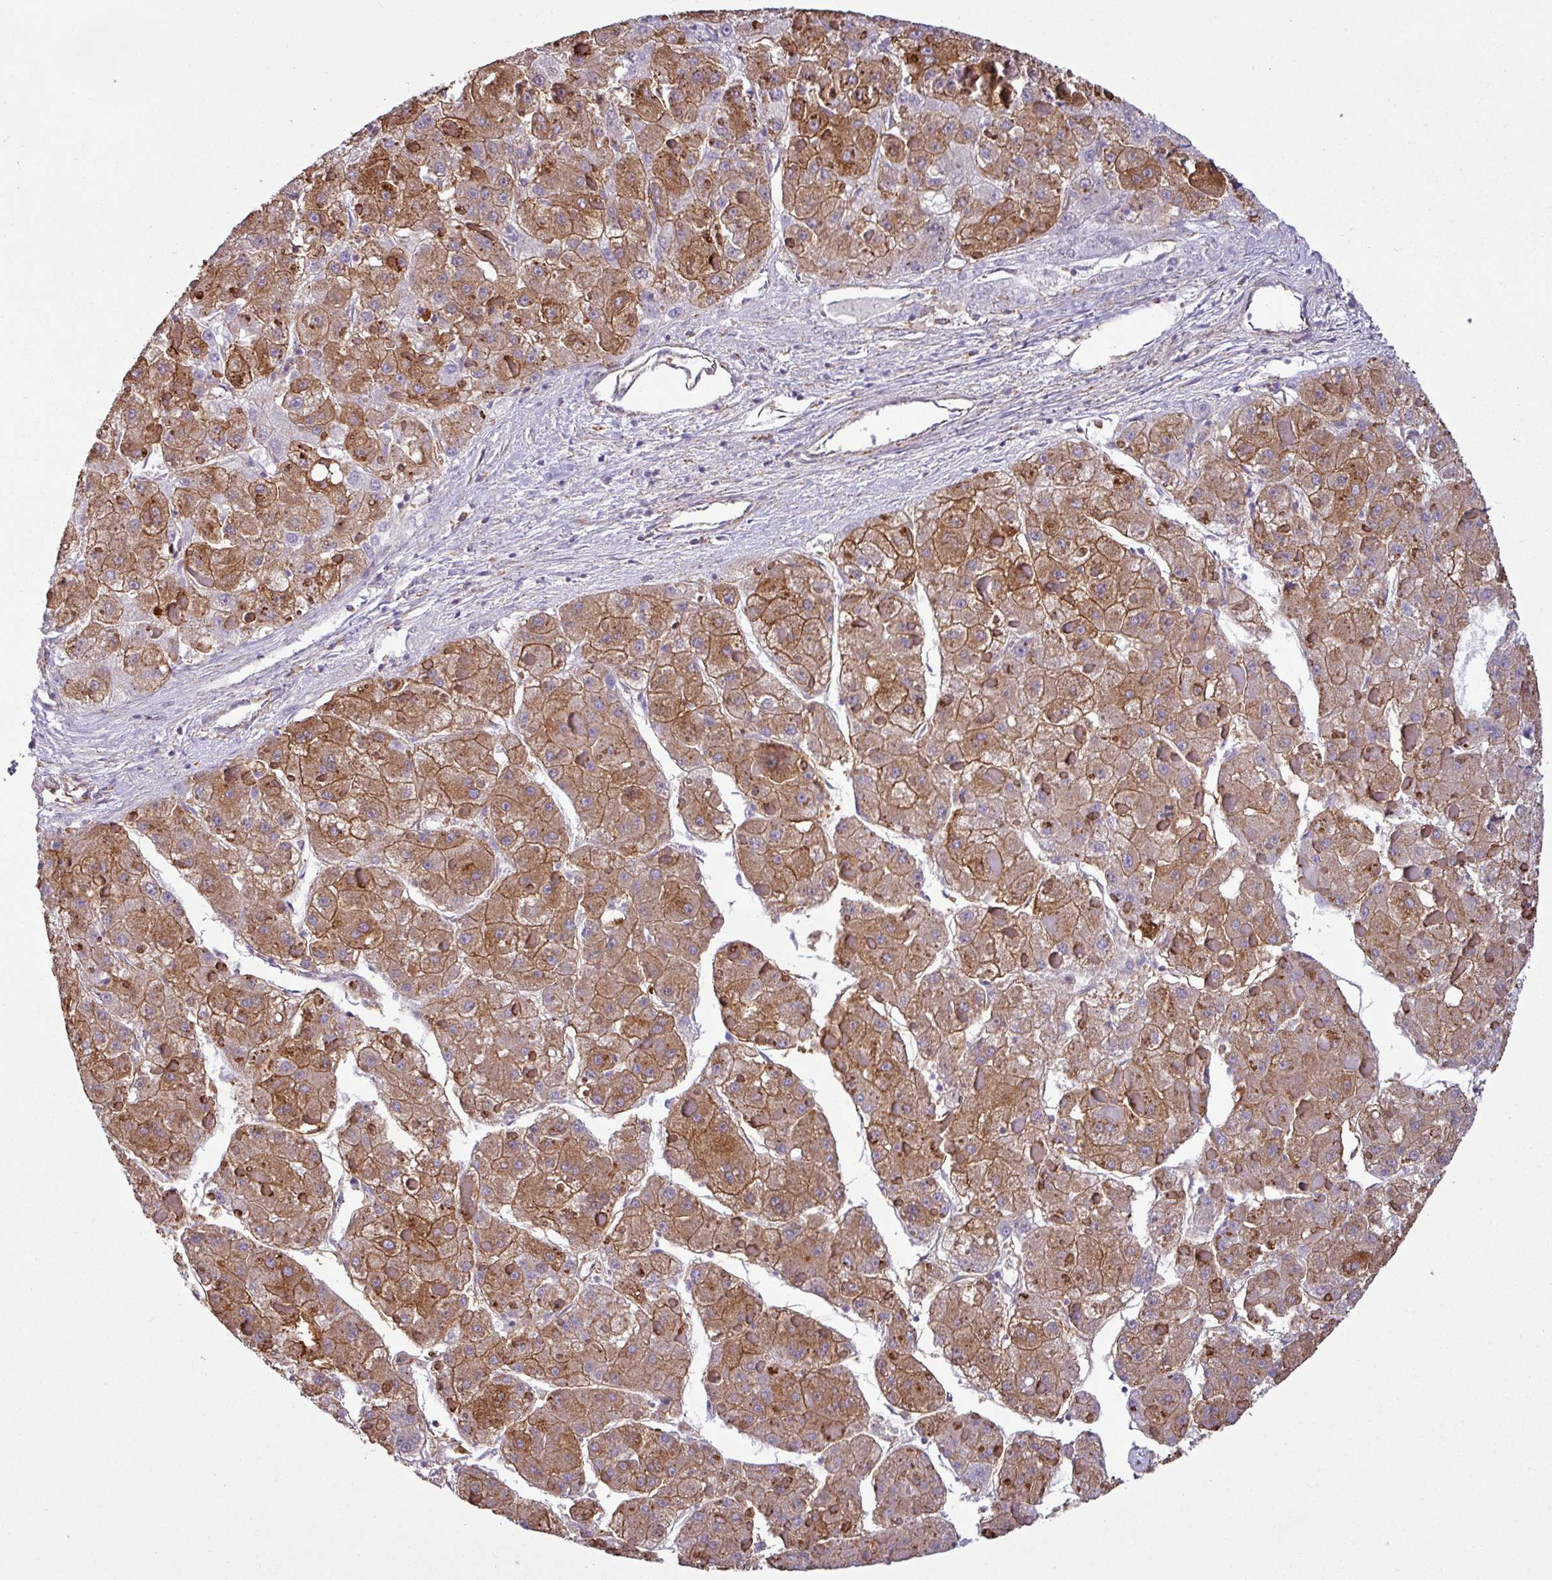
{"staining": {"intensity": "moderate", "quantity": ">75%", "location": "cytoplasmic/membranous"}, "tissue": "liver cancer", "cell_type": "Tumor cells", "image_type": "cancer", "snomed": [{"axis": "morphology", "description": "Carcinoma, Hepatocellular, NOS"}, {"axis": "topography", "description": "Liver"}], "caption": "Brown immunohistochemical staining in human hepatocellular carcinoma (liver) displays moderate cytoplasmic/membranous staining in approximately >75% of tumor cells. Immunohistochemistry stains the protein in brown and the nuclei are stained blue.", "gene": "XNDC1N", "patient": {"sex": "female", "age": 73}}